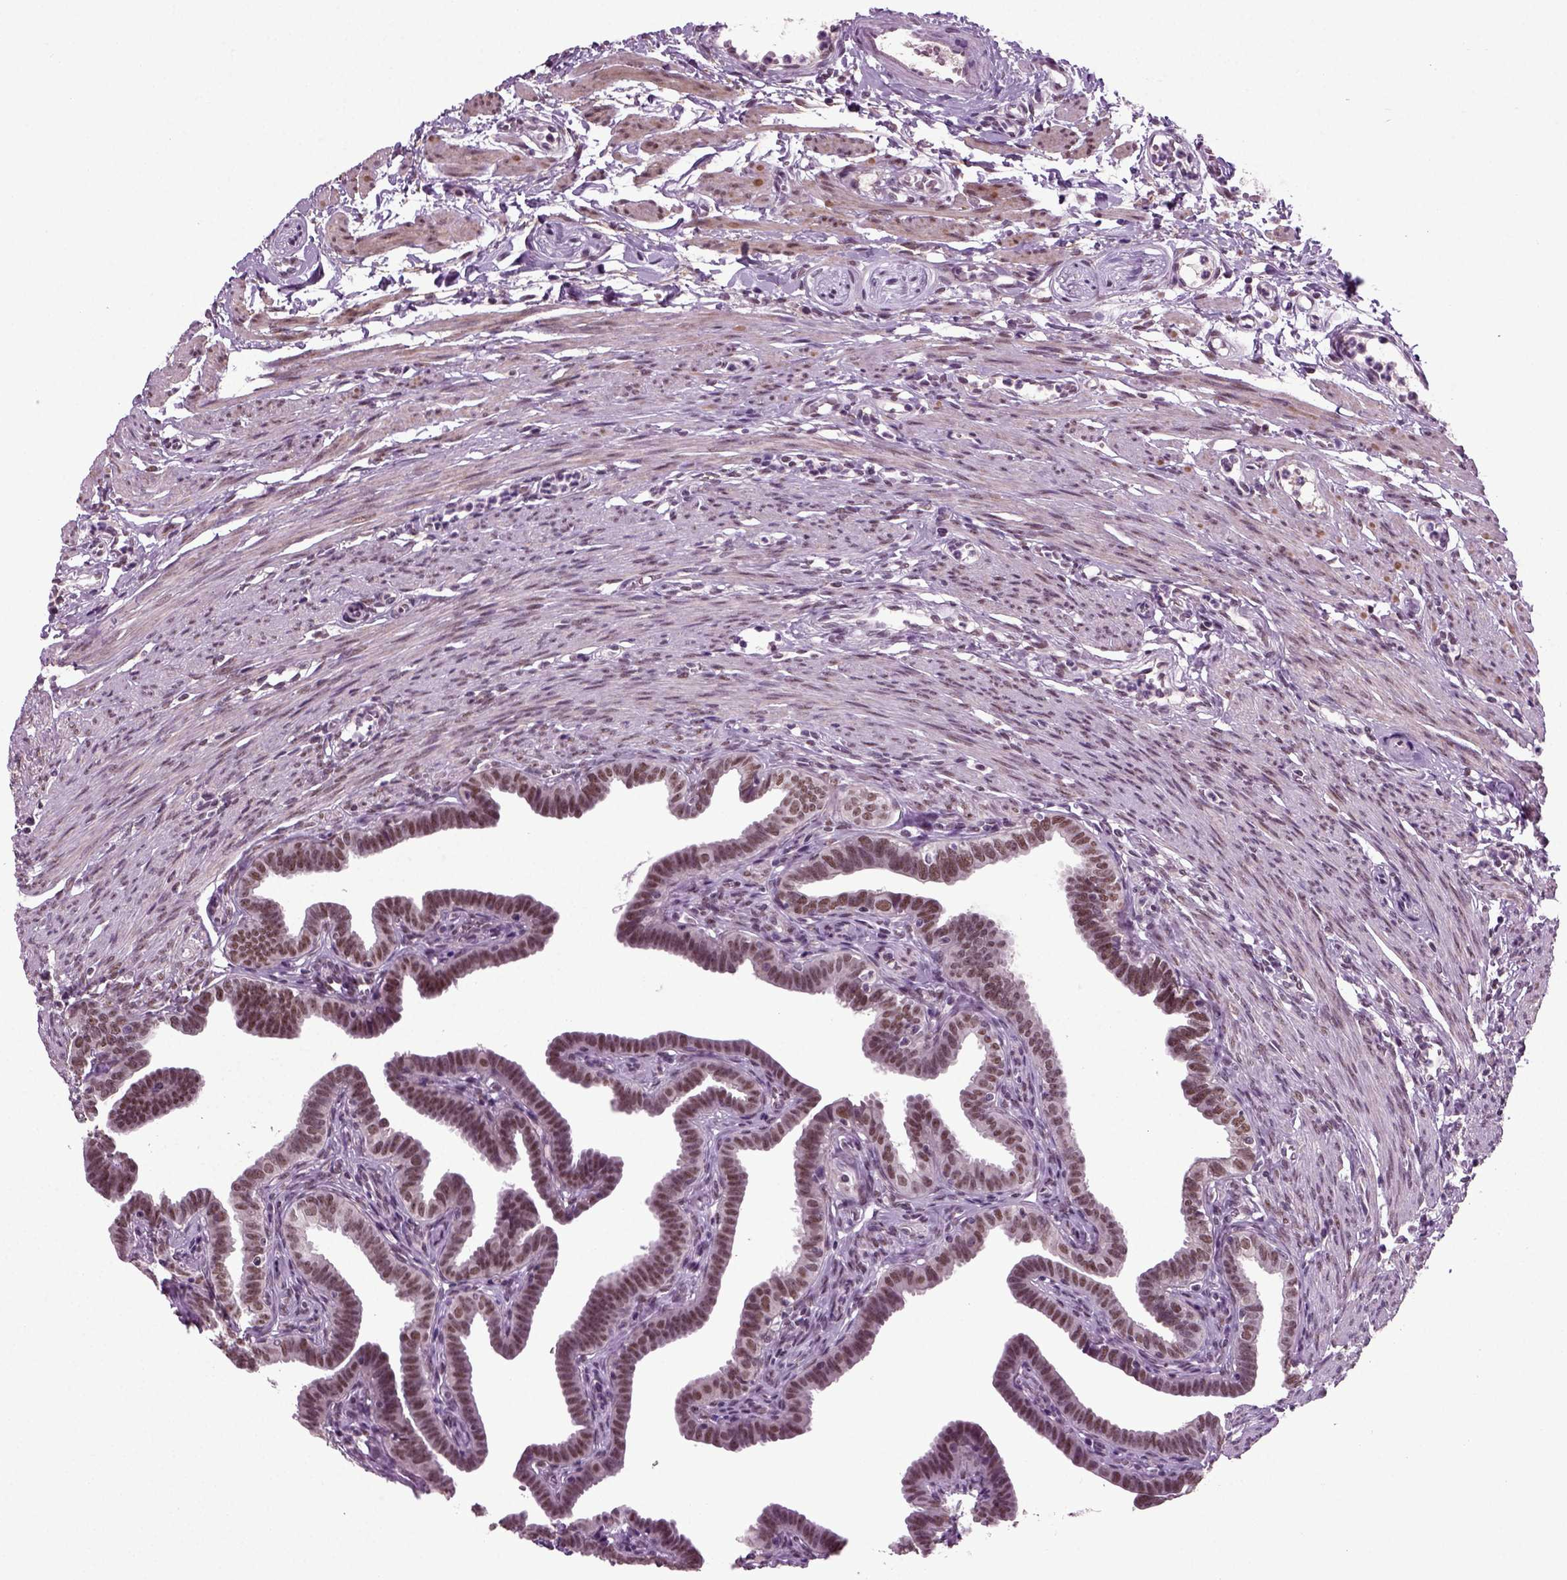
{"staining": {"intensity": "moderate", "quantity": ">75%", "location": "nuclear"}, "tissue": "fallopian tube", "cell_type": "Glandular cells", "image_type": "normal", "snomed": [{"axis": "morphology", "description": "Normal tissue, NOS"}, {"axis": "topography", "description": "Fallopian tube"}, {"axis": "topography", "description": "Ovary"}], "caption": "A brown stain labels moderate nuclear expression of a protein in glandular cells of benign human fallopian tube.", "gene": "RCOR3", "patient": {"sex": "female", "age": 33}}